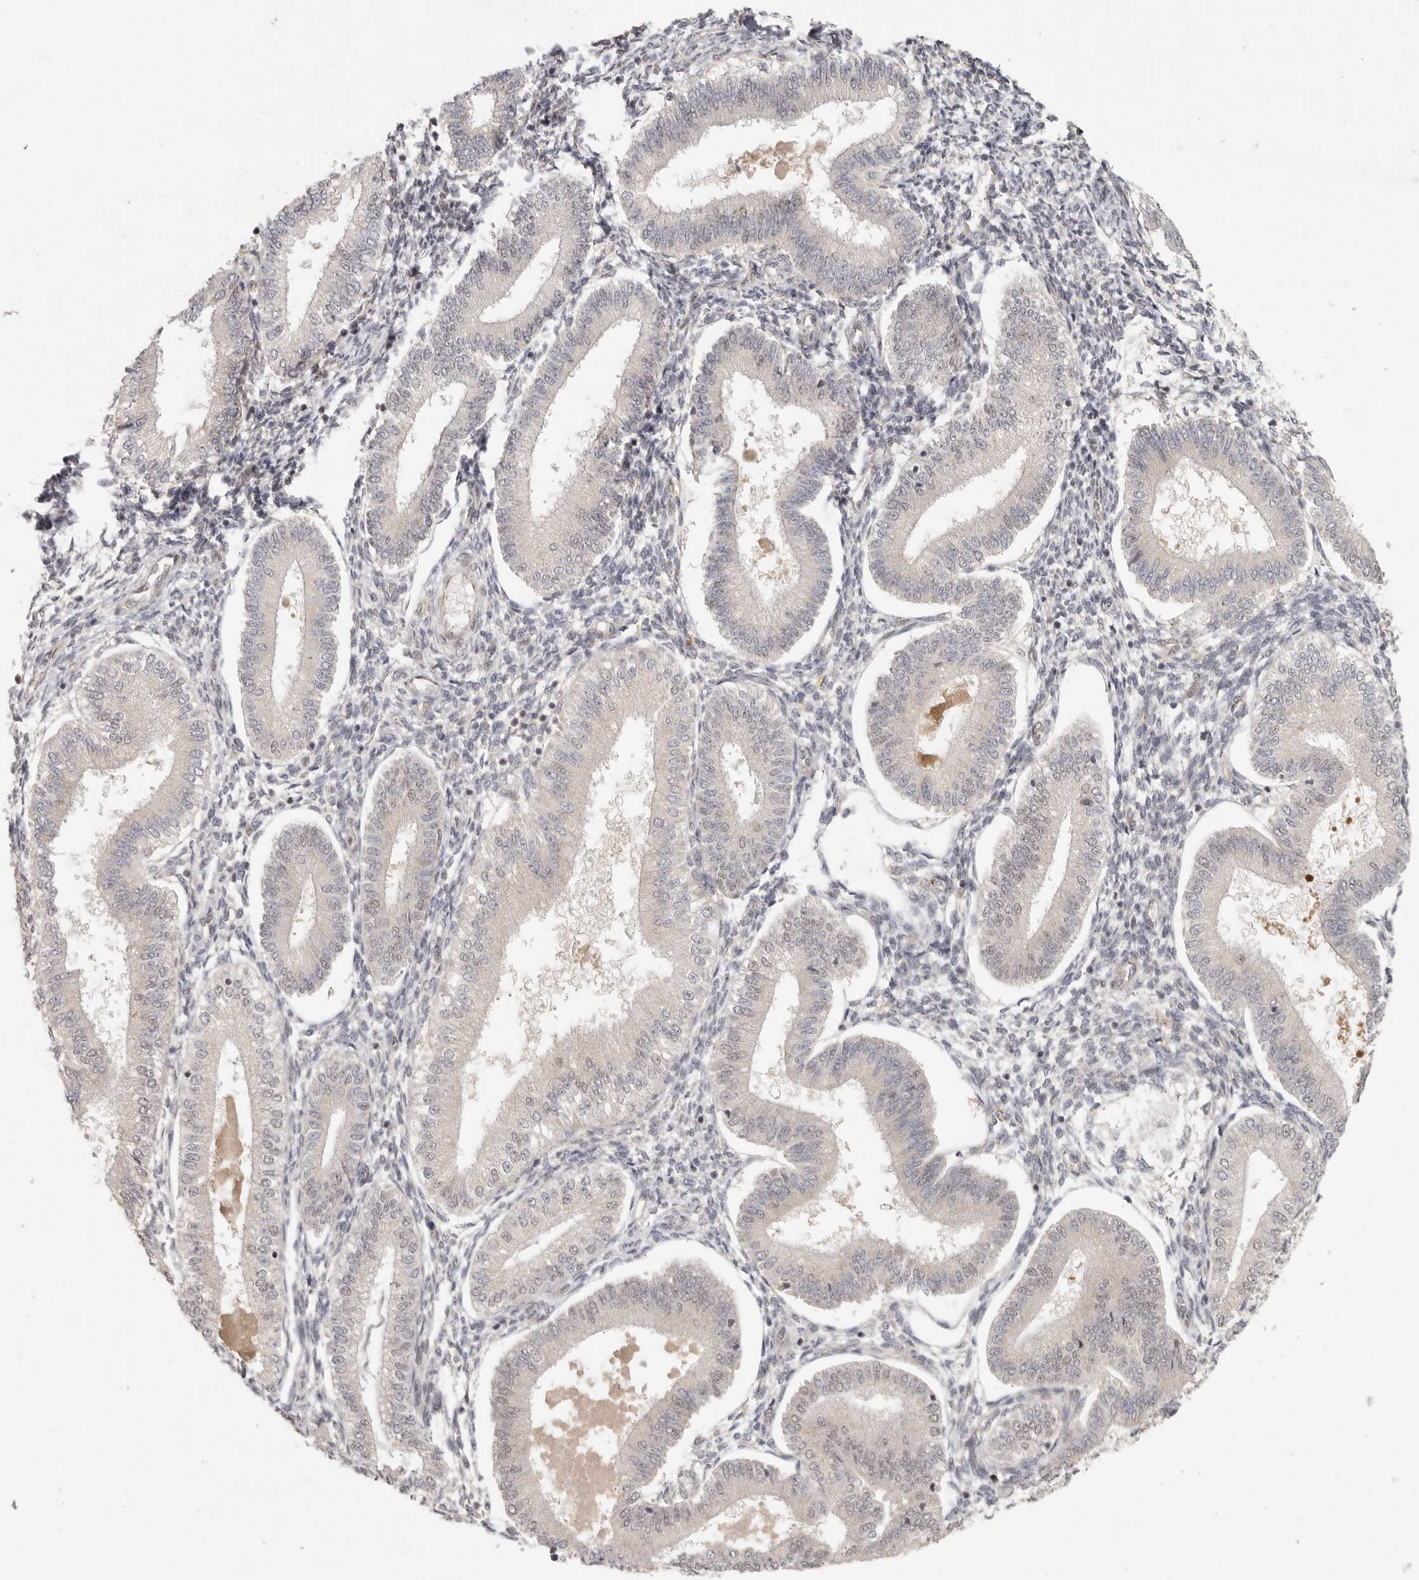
{"staining": {"intensity": "weak", "quantity": "<25%", "location": "nuclear"}, "tissue": "endometrium", "cell_type": "Cells in endometrial stroma", "image_type": "normal", "snomed": [{"axis": "morphology", "description": "Normal tissue, NOS"}, {"axis": "topography", "description": "Endometrium"}], "caption": "DAB (3,3'-diaminobenzidine) immunohistochemical staining of unremarkable human endometrium shows no significant expression in cells in endometrial stroma.", "gene": "LRRC75A", "patient": {"sex": "female", "age": 39}}